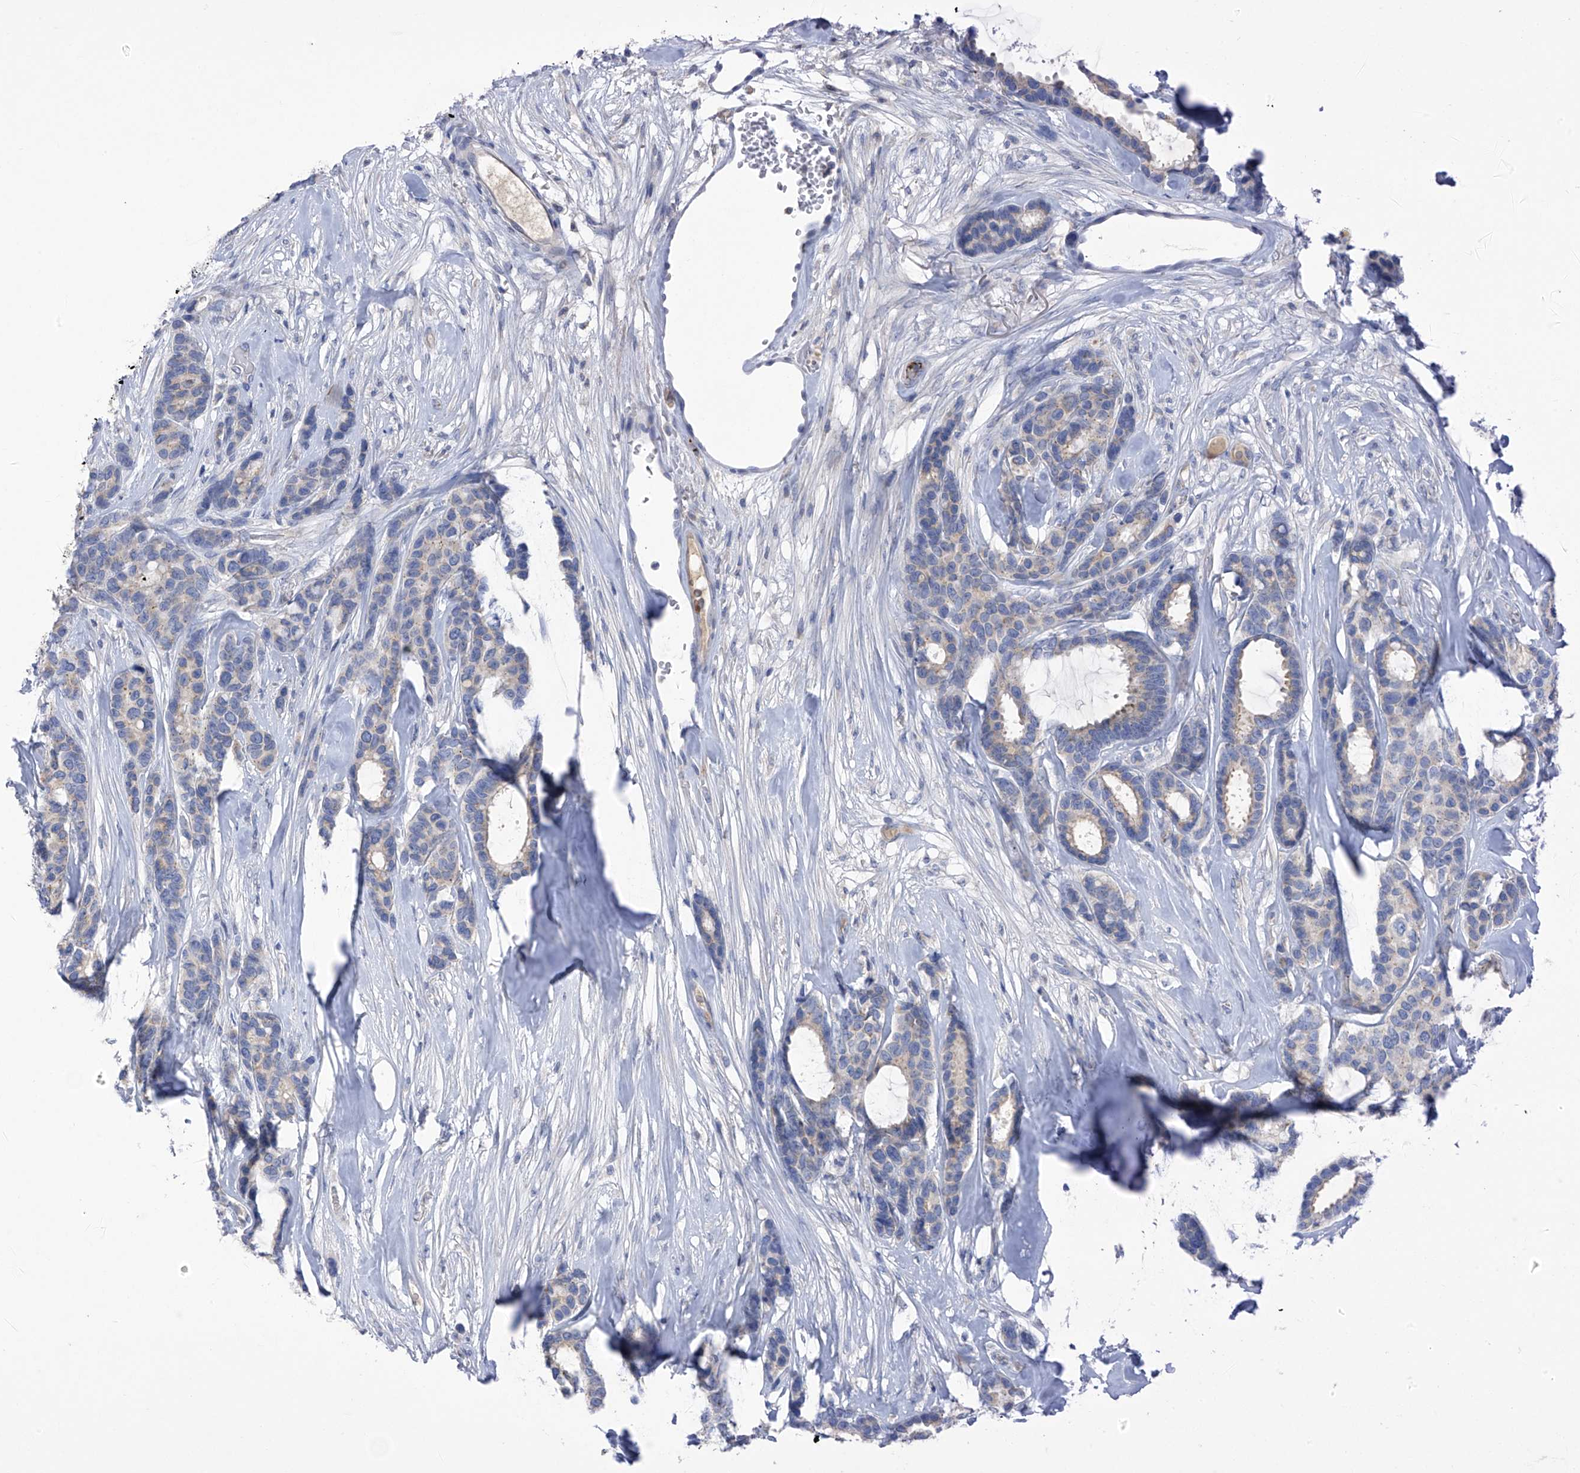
{"staining": {"intensity": "weak", "quantity": "25%-75%", "location": "cytoplasmic/membranous"}, "tissue": "breast cancer", "cell_type": "Tumor cells", "image_type": "cancer", "snomed": [{"axis": "morphology", "description": "Duct carcinoma"}, {"axis": "topography", "description": "Breast"}], "caption": "Protein positivity by IHC shows weak cytoplasmic/membranous staining in about 25%-75% of tumor cells in infiltrating ductal carcinoma (breast). (DAB (3,3'-diaminobenzidine) IHC, brown staining for protein, blue staining for nuclei).", "gene": "SLCO4A1", "patient": {"sex": "female", "age": 87}}